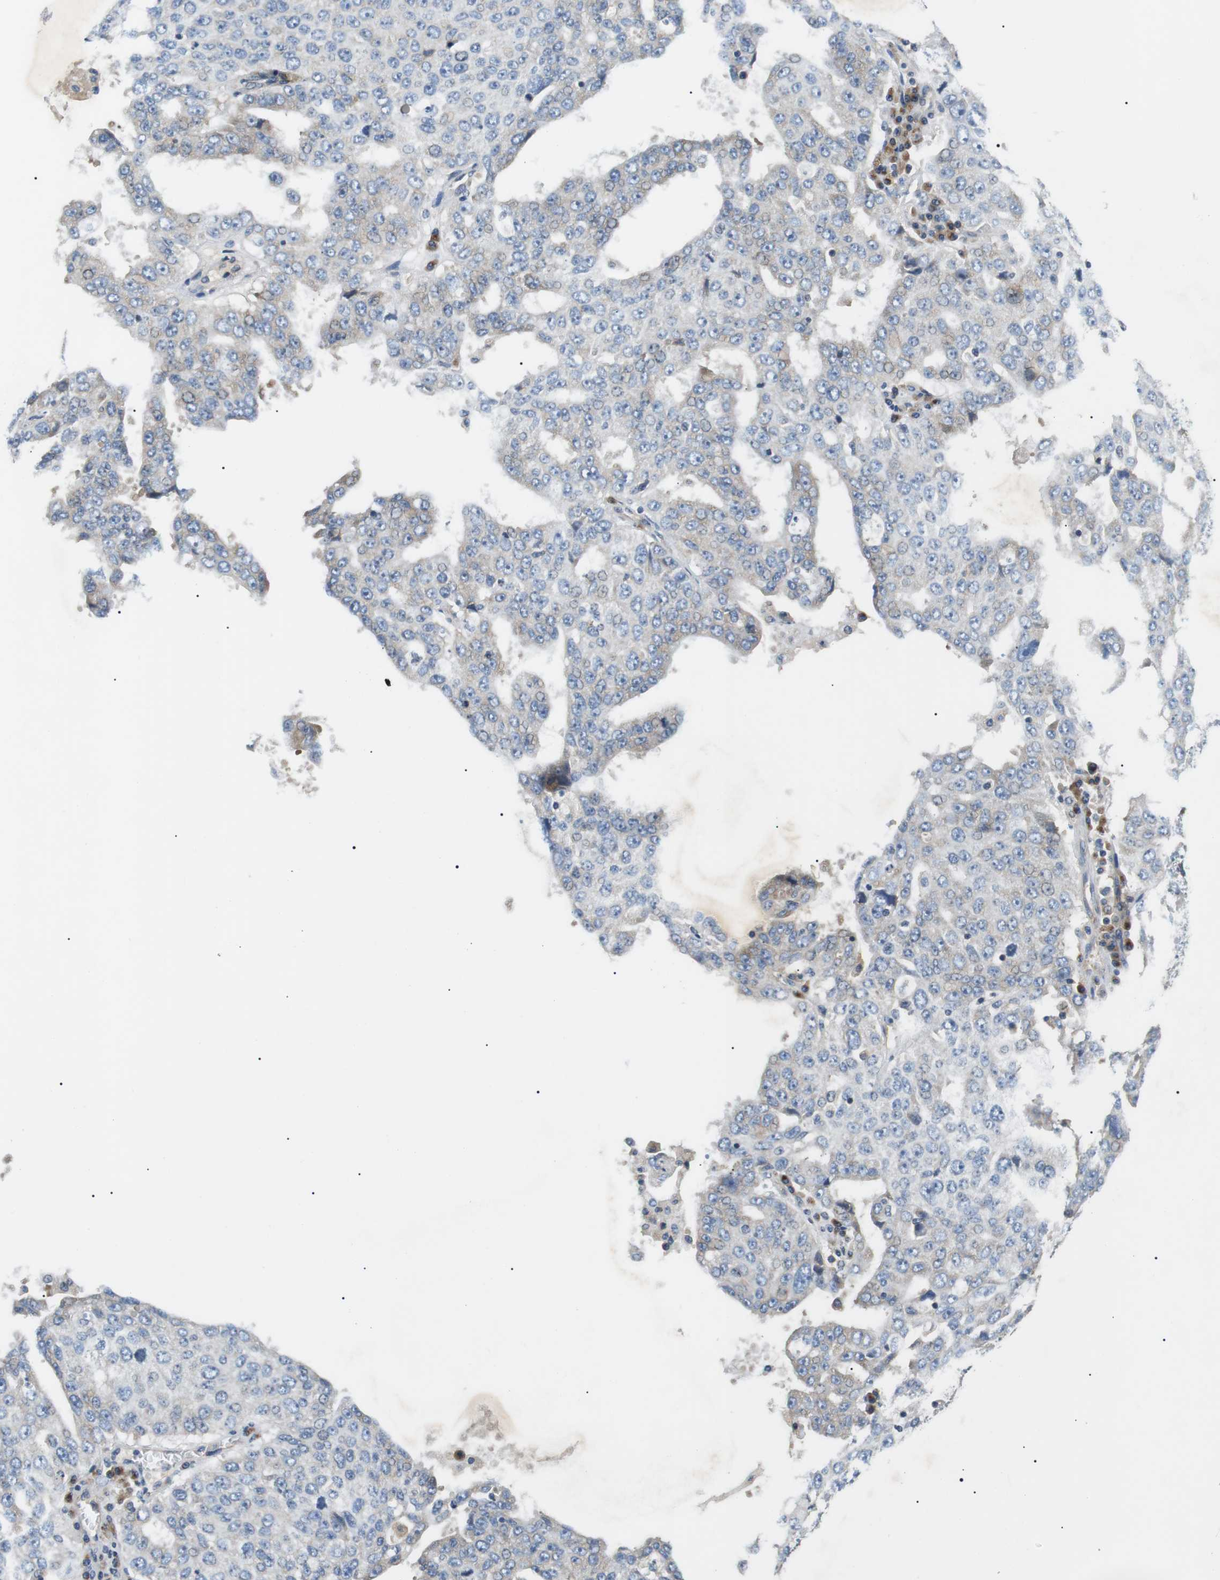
{"staining": {"intensity": "negative", "quantity": "none", "location": "none"}, "tissue": "ovarian cancer", "cell_type": "Tumor cells", "image_type": "cancer", "snomed": [{"axis": "morphology", "description": "Carcinoma, endometroid"}, {"axis": "topography", "description": "Ovary"}], "caption": "Protein analysis of ovarian cancer displays no significant expression in tumor cells.", "gene": "DIPK1A", "patient": {"sex": "female", "age": 62}}